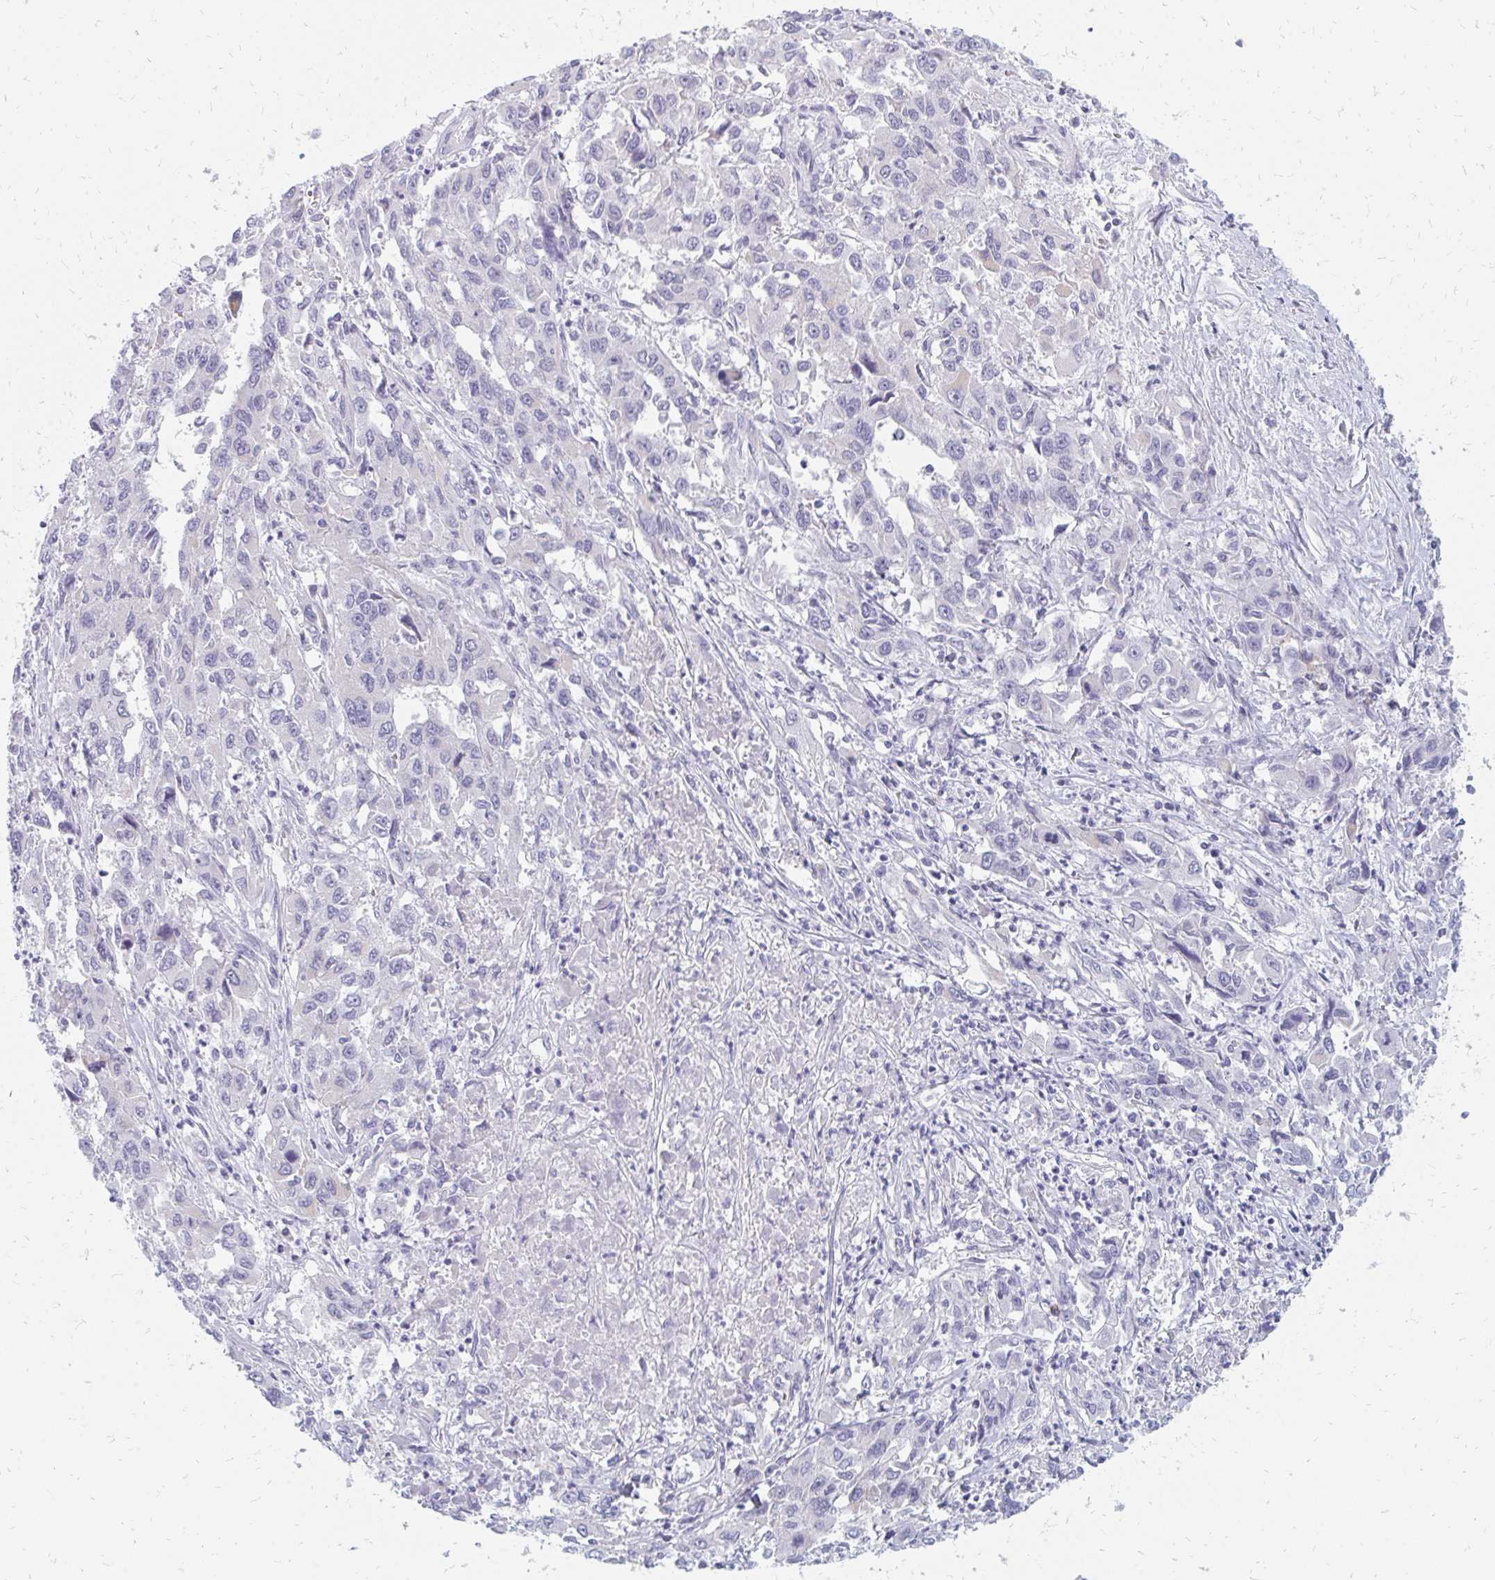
{"staining": {"intensity": "negative", "quantity": "none", "location": "none"}, "tissue": "liver cancer", "cell_type": "Tumor cells", "image_type": "cancer", "snomed": [{"axis": "morphology", "description": "Carcinoma, Hepatocellular, NOS"}, {"axis": "topography", "description": "Liver"}], "caption": "Histopathology image shows no significant protein positivity in tumor cells of liver cancer. (IHC, brightfield microscopy, high magnification).", "gene": "OR10V1", "patient": {"sex": "male", "age": 63}}